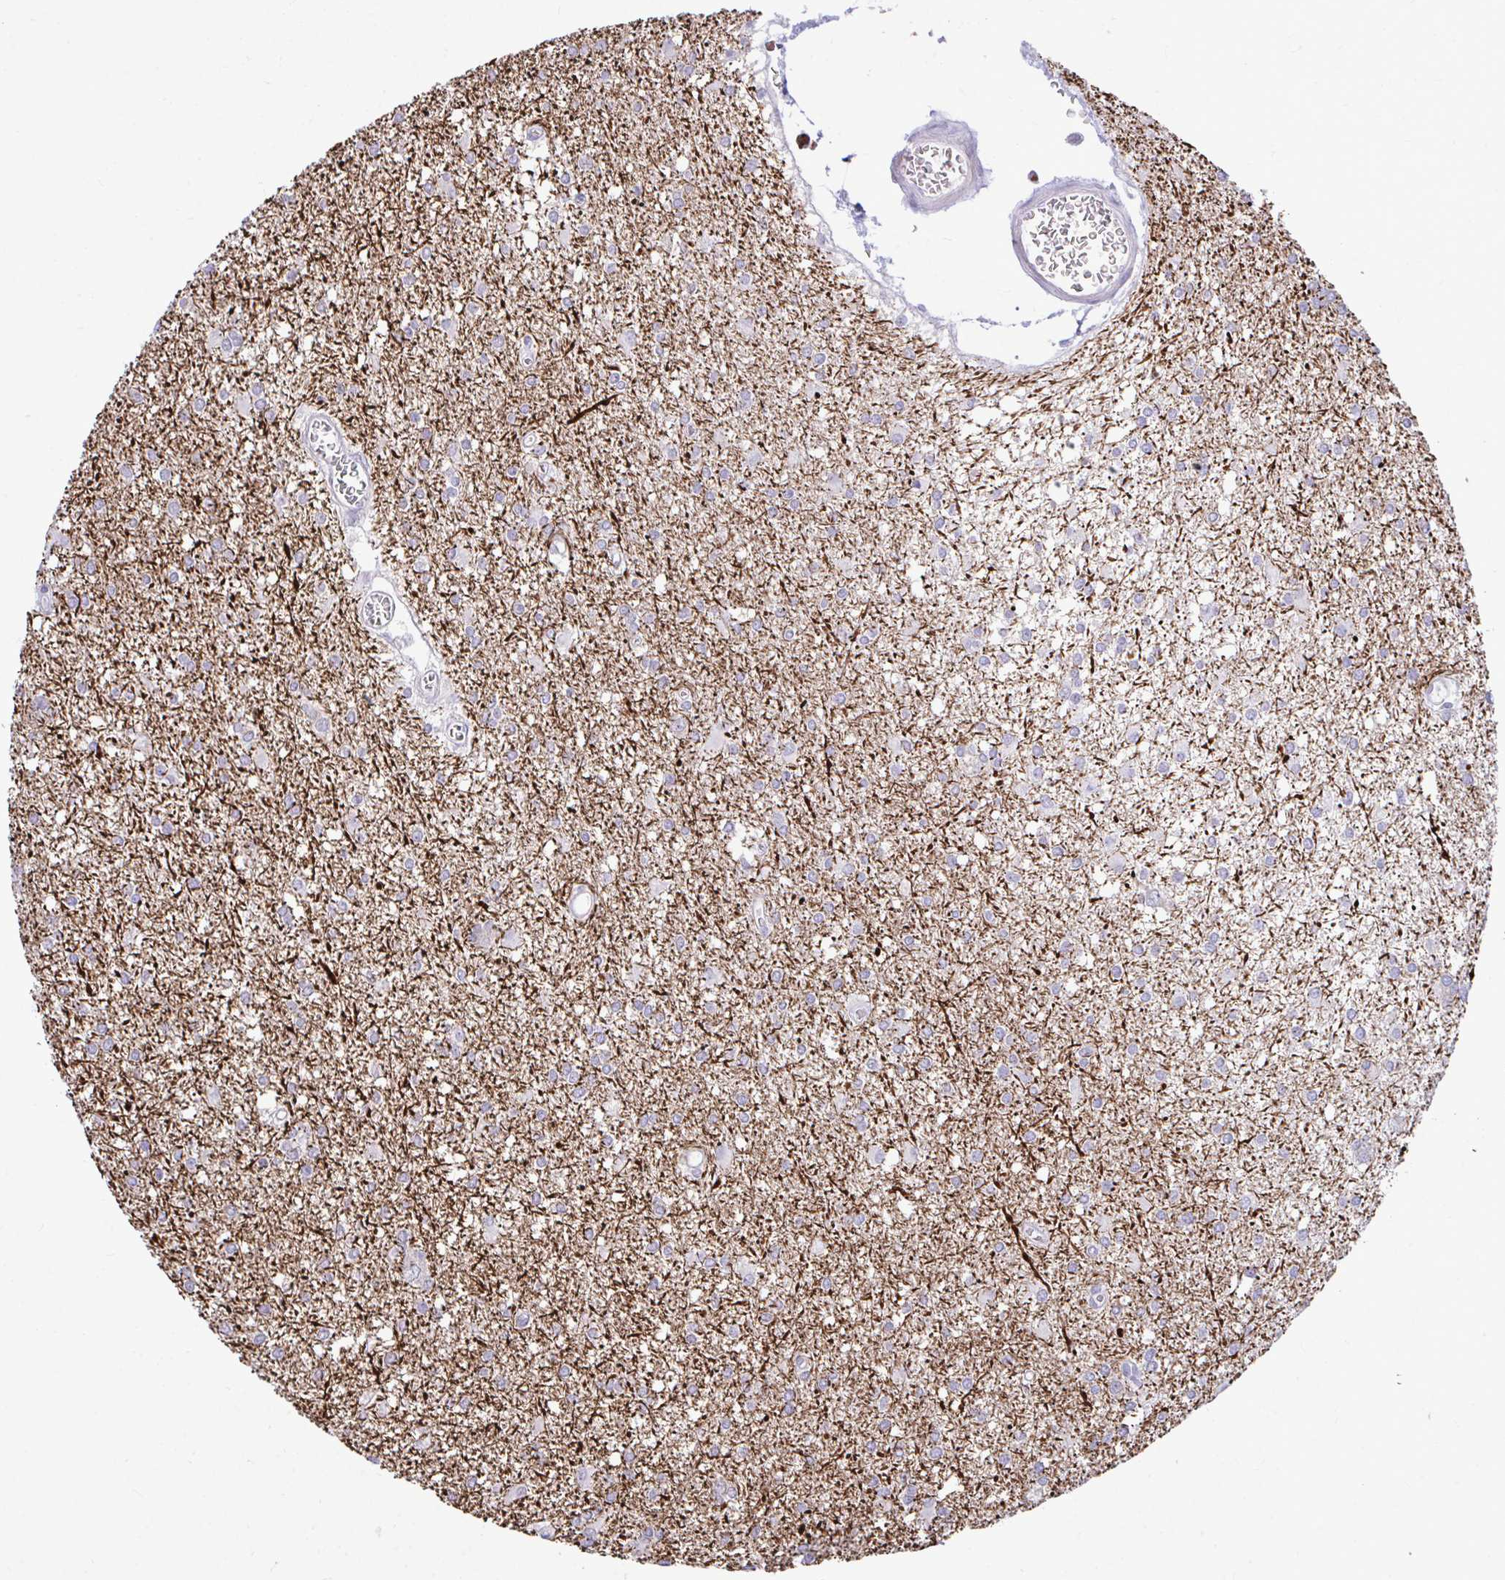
{"staining": {"intensity": "negative", "quantity": "none", "location": "none"}, "tissue": "glioma", "cell_type": "Tumor cells", "image_type": "cancer", "snomed": [{"axis": "morphology", "description": "Glioma, malignant, High grade"}, {"axis": "topography", "description": "Brain"}], "caption": "This is an immunohistochemistry image of human high-grade glioma (malignant). There is no expression in tumor cells.", "gene": "PIGK", "patient": {"sex": "male", "age": 48}}